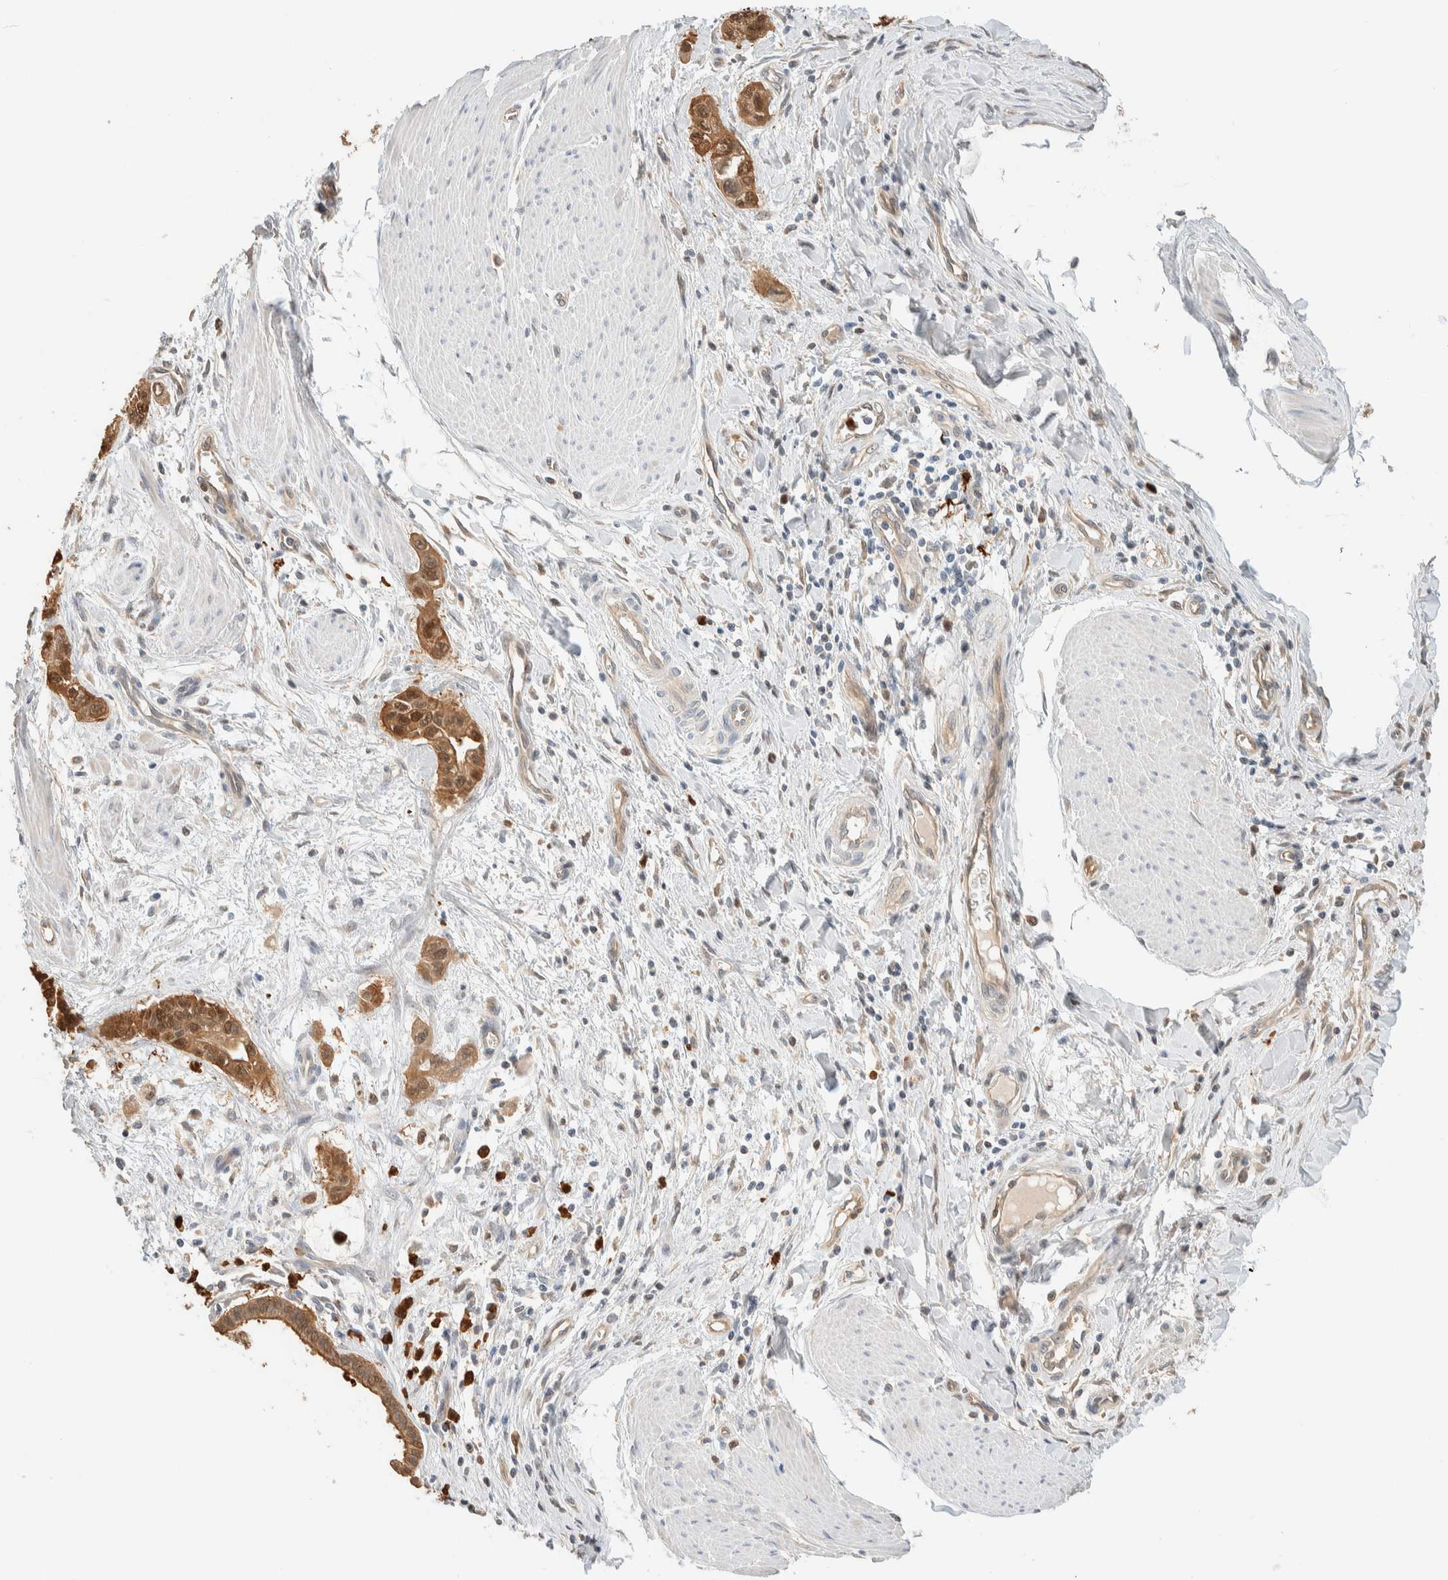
{"staining": {"intensity": "moderate", "quantity": ">75%", "location": "cytoplasmic/membranous,nuclear"}, "tissue": "pancreatic cancer", "cell_type": "Tumor cells", "image_type": "cancer", "snomed": [{"axis": "morphology", "description": "Adenocarcinoma, NOS"}, {"axis": "topography", "description": "Pancreas"}], "caption": "Moderate cytoplasmic/membranous and nuclear protein staining is appreciated in about >75% of tumor cells in pancreatic cancer (adenocarcinoma).", "gene": "SETD4", "patient": {"sex": "male", "age": 74}}